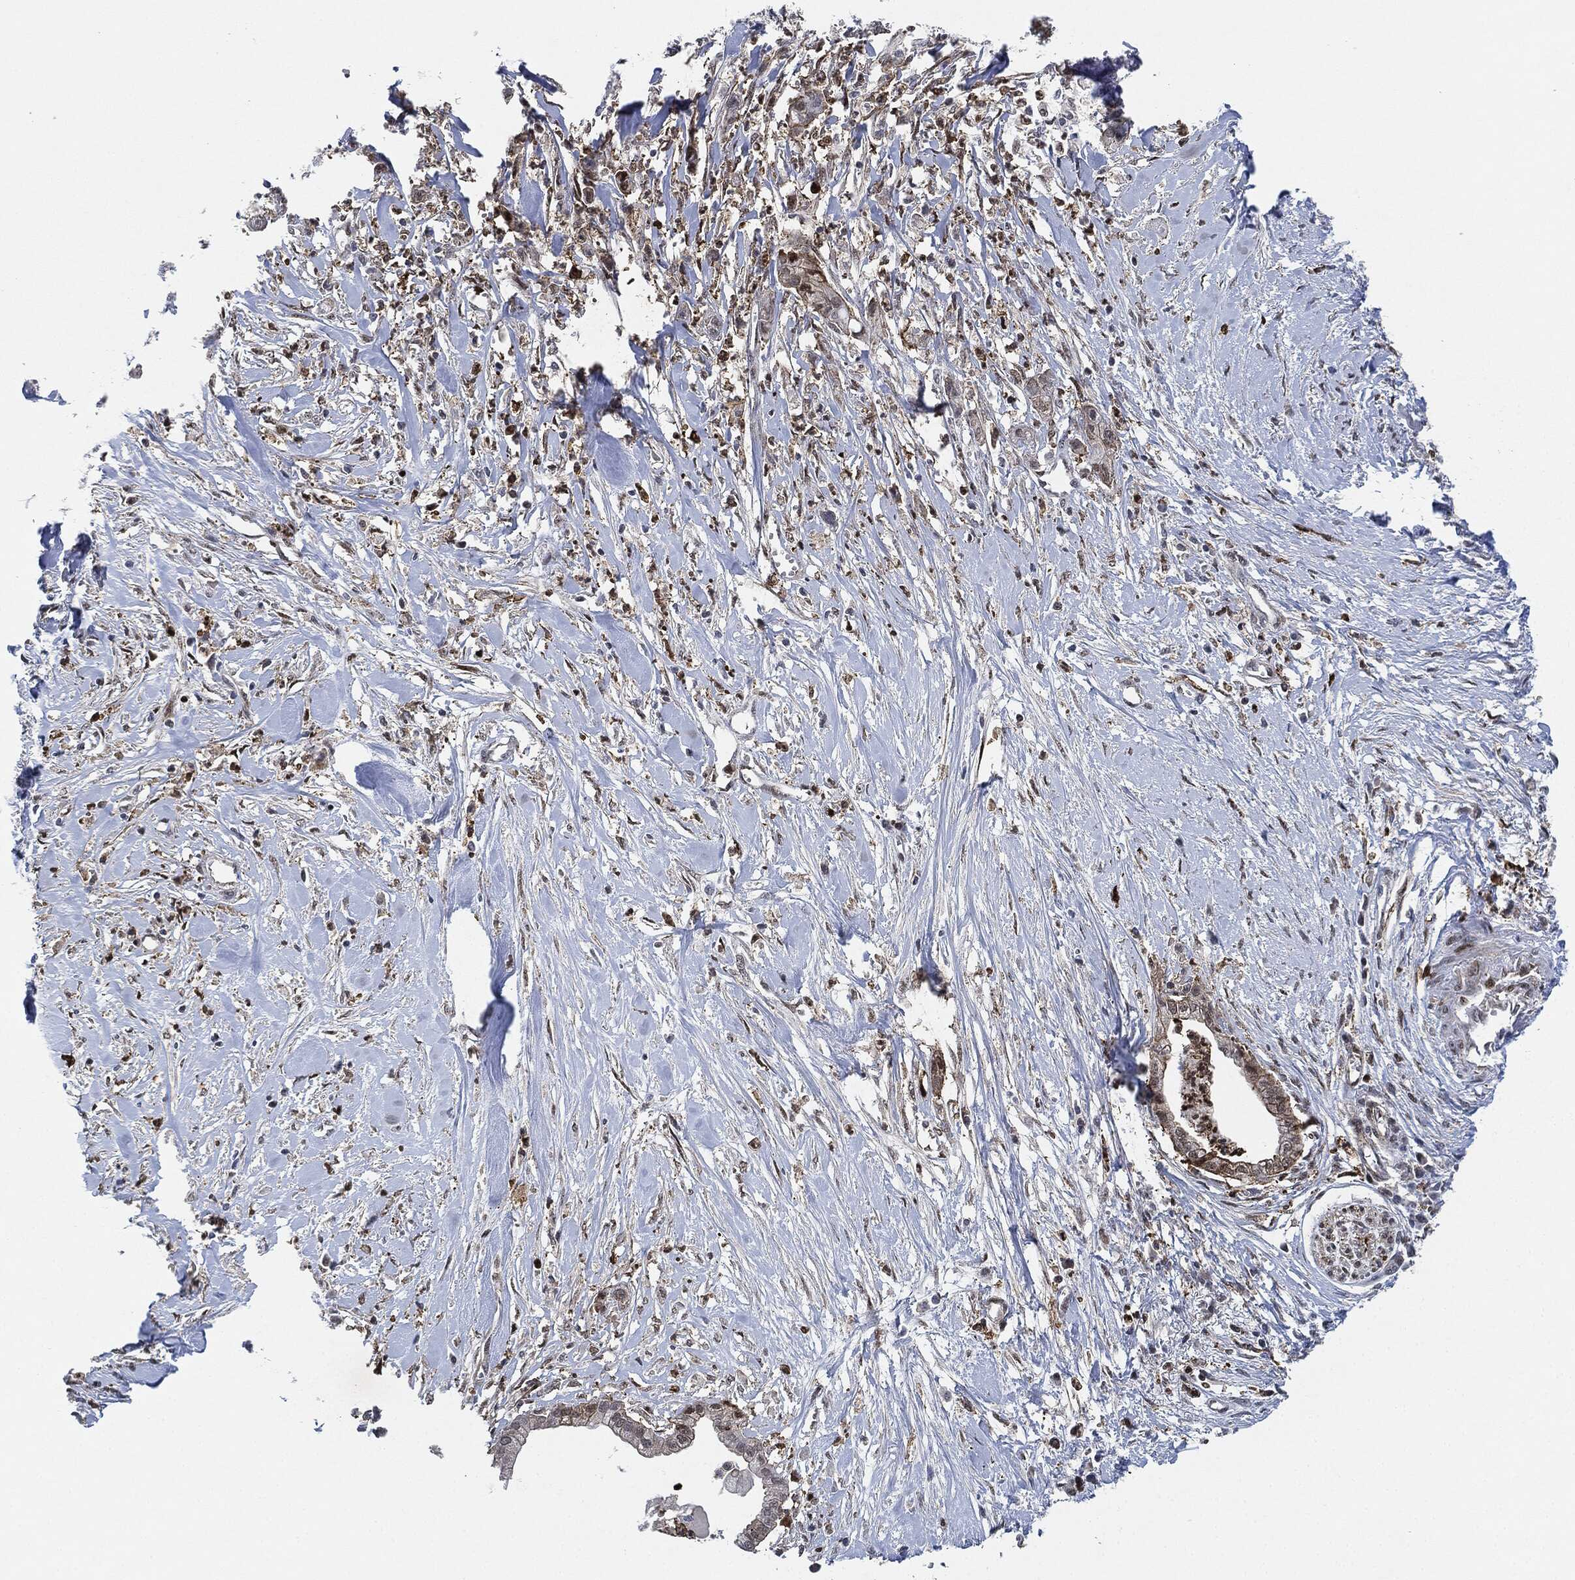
{"staining": {"intensity": "negative", "quantity": "none", "location": "none"}, "tissue": "pancreatic cancer", "cell_type": "Tumor cells", "image_type": "cancer", "snomed": [{"axis": "morphology", "description": "Normal tissue, NOS"}, {"axis": "morphology", "description": "Adenocarcinoma, NOS"}, {"axis": "topography", "description": "Pancreas"}], "caption": "A high-resolution micrograph shows immunohistochemistry staining of pancreatic cancer (adenocarcinoma), which shows no significant staining in tumor cells. (Brightfield microscopy of DAB (3,3'-diaminobenzidine) immunohistochemistry (IHC) at high magnification).", "gene": "NANOS3", "patient": {"sex": "female", "age": 58}}